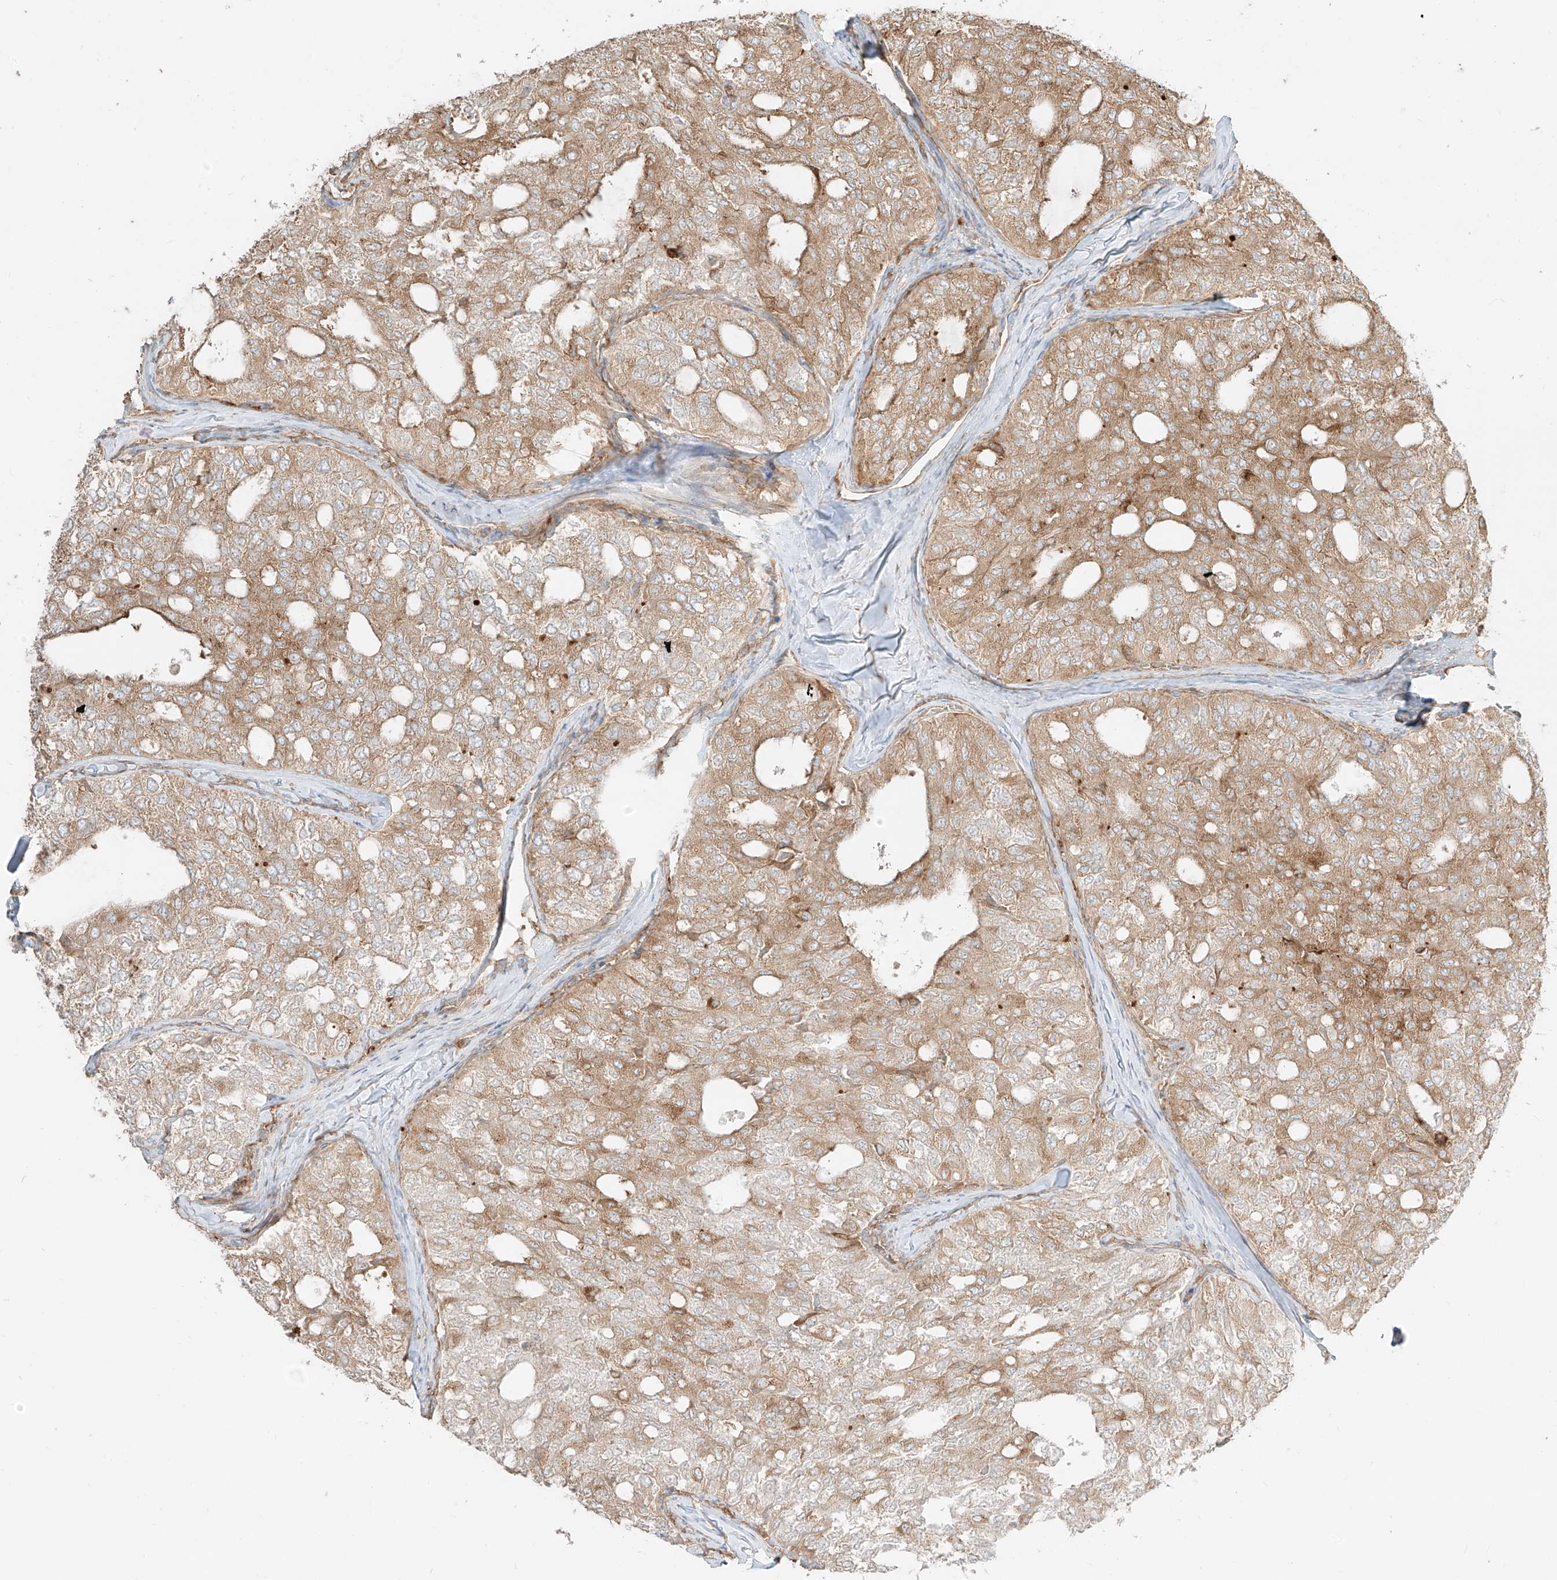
{"staining": {"intensity": "moderate", "quantity": ">75%", "location": "cytoplasmic/membranous"}, "tissue": "thyroid cancer", "cell_type": "Tumor cells", "image_type": "cancer", "snomed": [{"axis": "morphology", "description": "Follicular adenoma carcinoma, NOS"}, {"axis": "topography", "description": "Thyroid gland"}], "caption": "This photomicrograph exhibits immunohistochemistry (IHC) staining of thyroid follicular adenoma carcinoma, with medium moderate cytoplasmic/membranous expression in approximately >75% of tumor cells.", "gene": "CCDC115", "patient": {"sex": "male", "age": 75}}